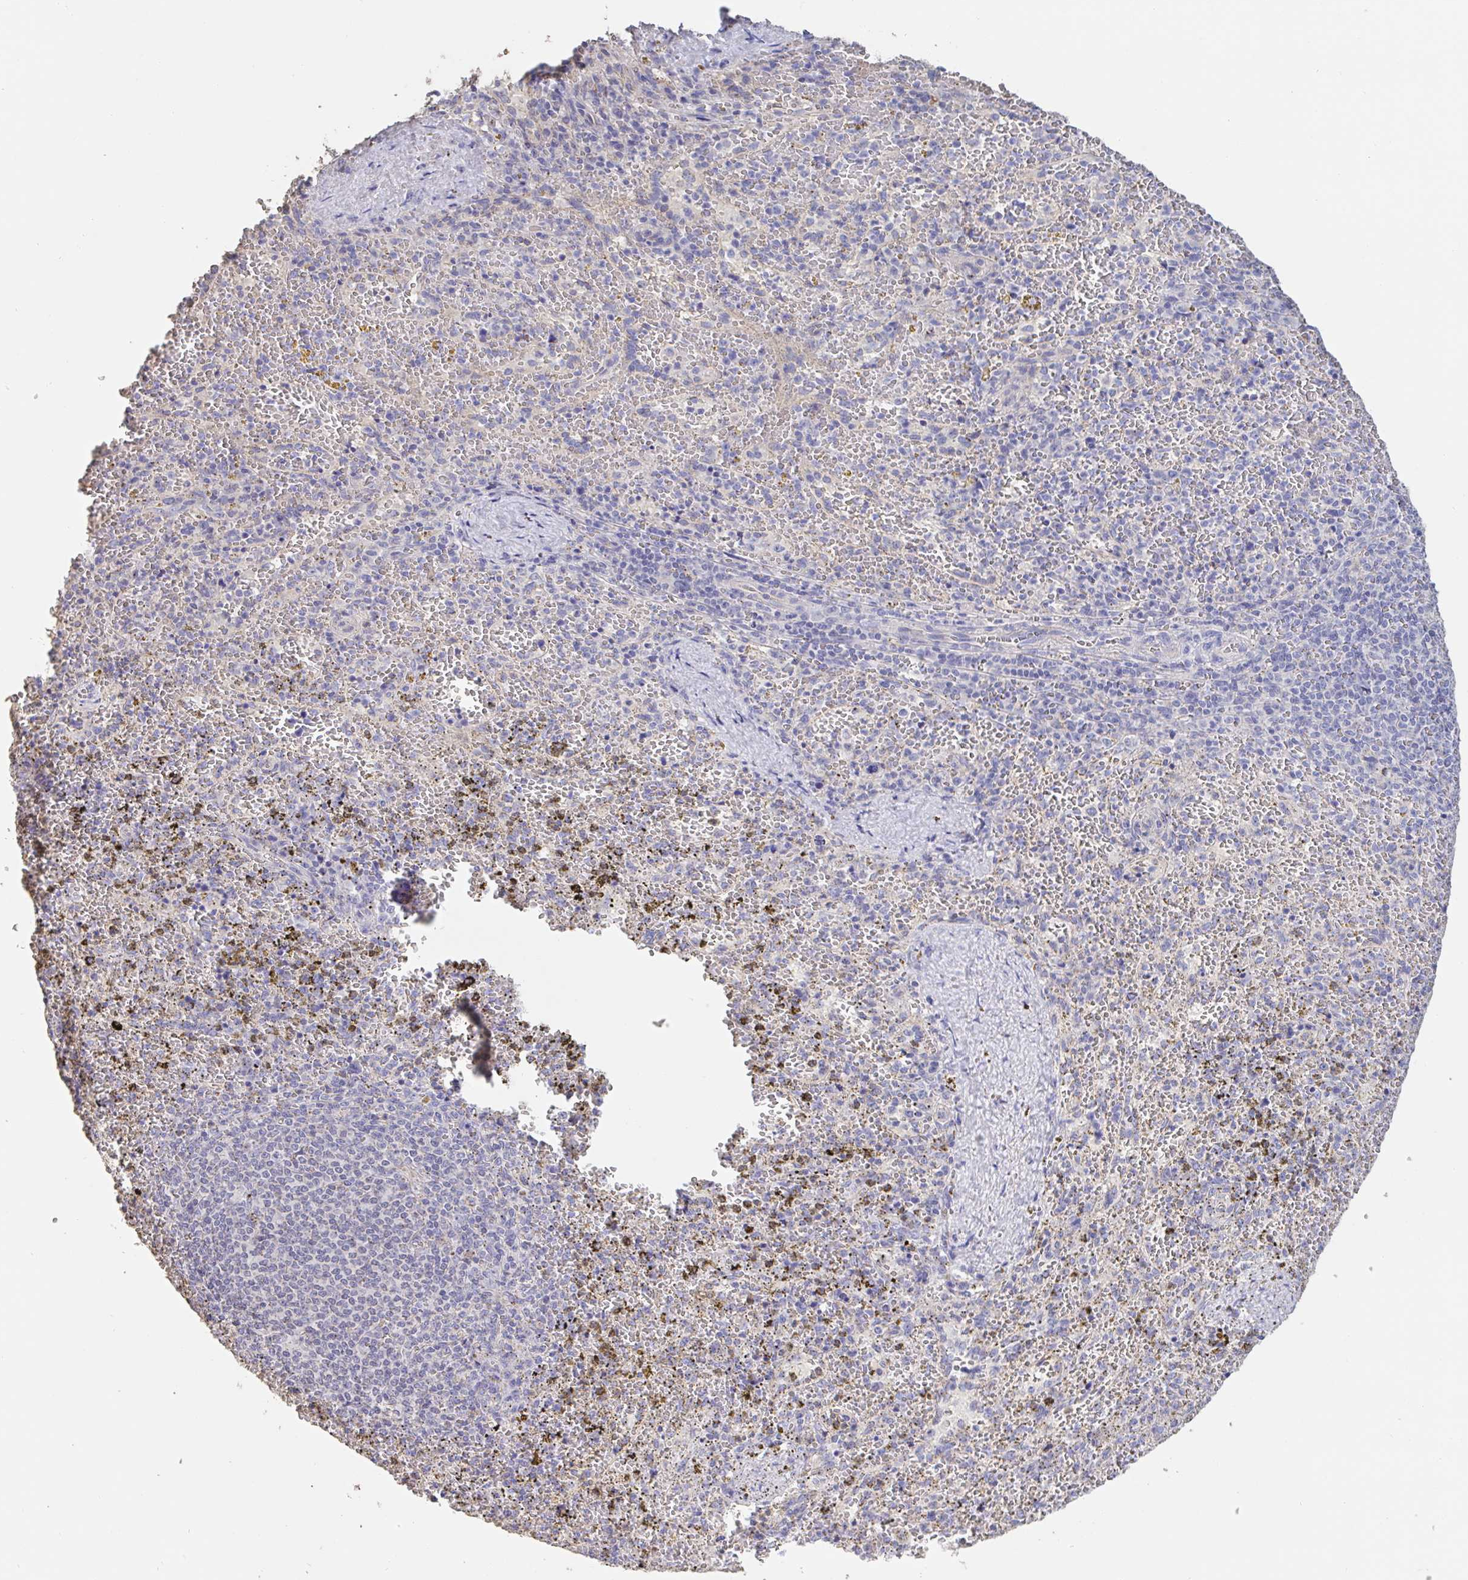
{"staining": {"intensity": "negative", "quantity": "none", "location": "none"}, "tissue": "spleen", "cell_type": "Cells in red pulp", "image_type": "normal", "snomed": [{"axis": "morphology", "description": "Normal tissue, NOS"}, {"axis": "topography", "description": "Spleen"}], "caption": "An IHC image of unremarkable spleen is shown. There is no staining in cells in red pulp of spleen. Brightfield microscopy of immunohistochemistry stained with DAB (brown) and hematoxylin (blue), captured at high magnification.", "gene": "CHMP5", "patient": {"sex": "female", "age": 50}}